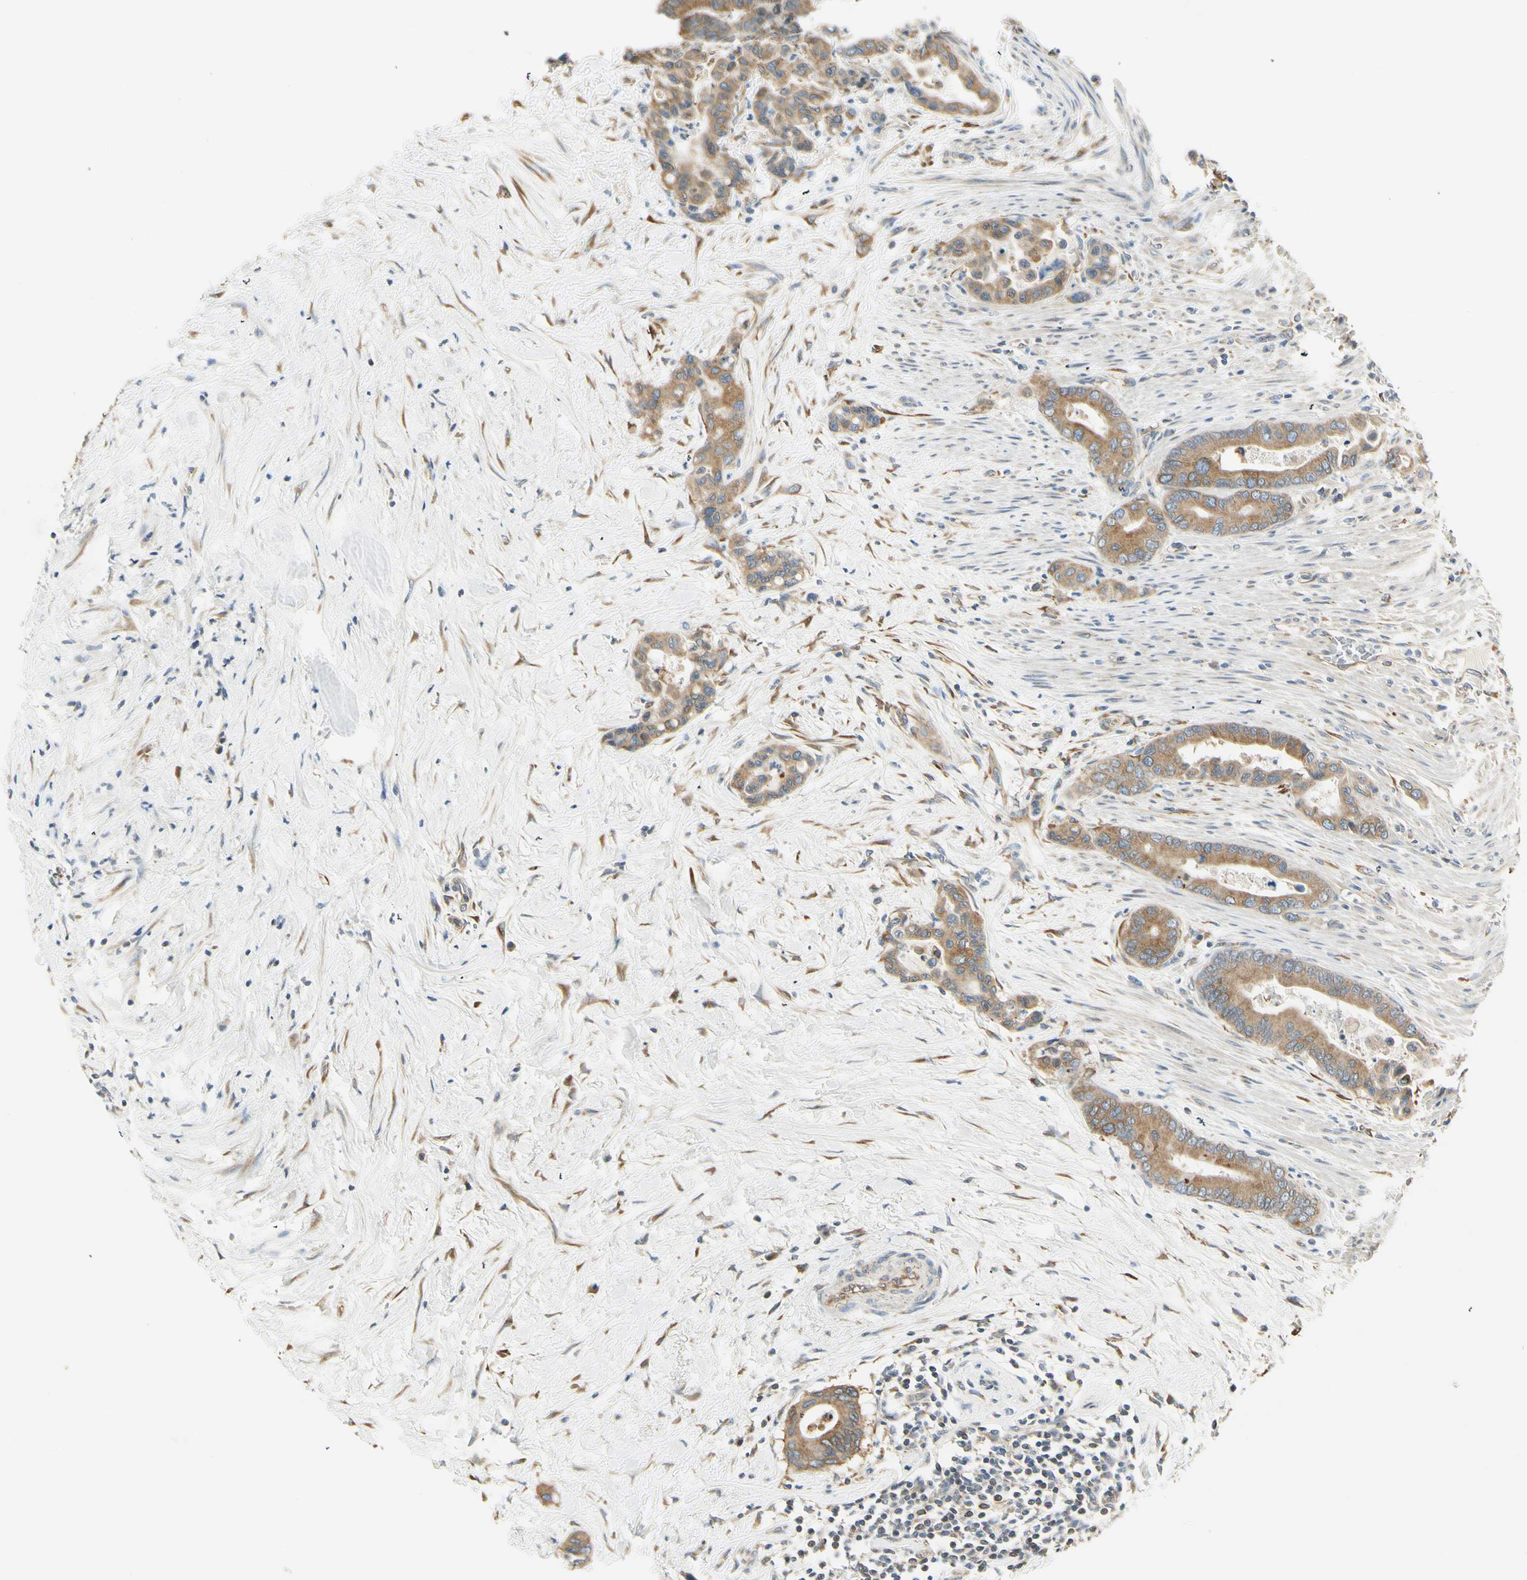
{"staining": {"intensity": "moderate", "quantity": ">75%", "location": "cytoplasmic/membranous"}, "tissue": "colorectal cancer", "cell_type": "Tumor cells", "image_type": "cancer", "snomed": [{"axis": "morphology", "description": "Normal tissue, NOS"}, {"axis": "morphology", "description": "Adenocarcinoma, NOS"}, {"axis": "topography", "description": "Colon"}], "caption": "Immunohistochemical staining of human colorectal adenocarcinoma displays medium levels of moderate cytoplasmic/membranous protein positivity in approximately >75% of tumor cells. (Brightfield microscopy of DAB IHC at high magnification).", "gene": "IGDCC4", "patient": {"sex": "male", "age": 82}}